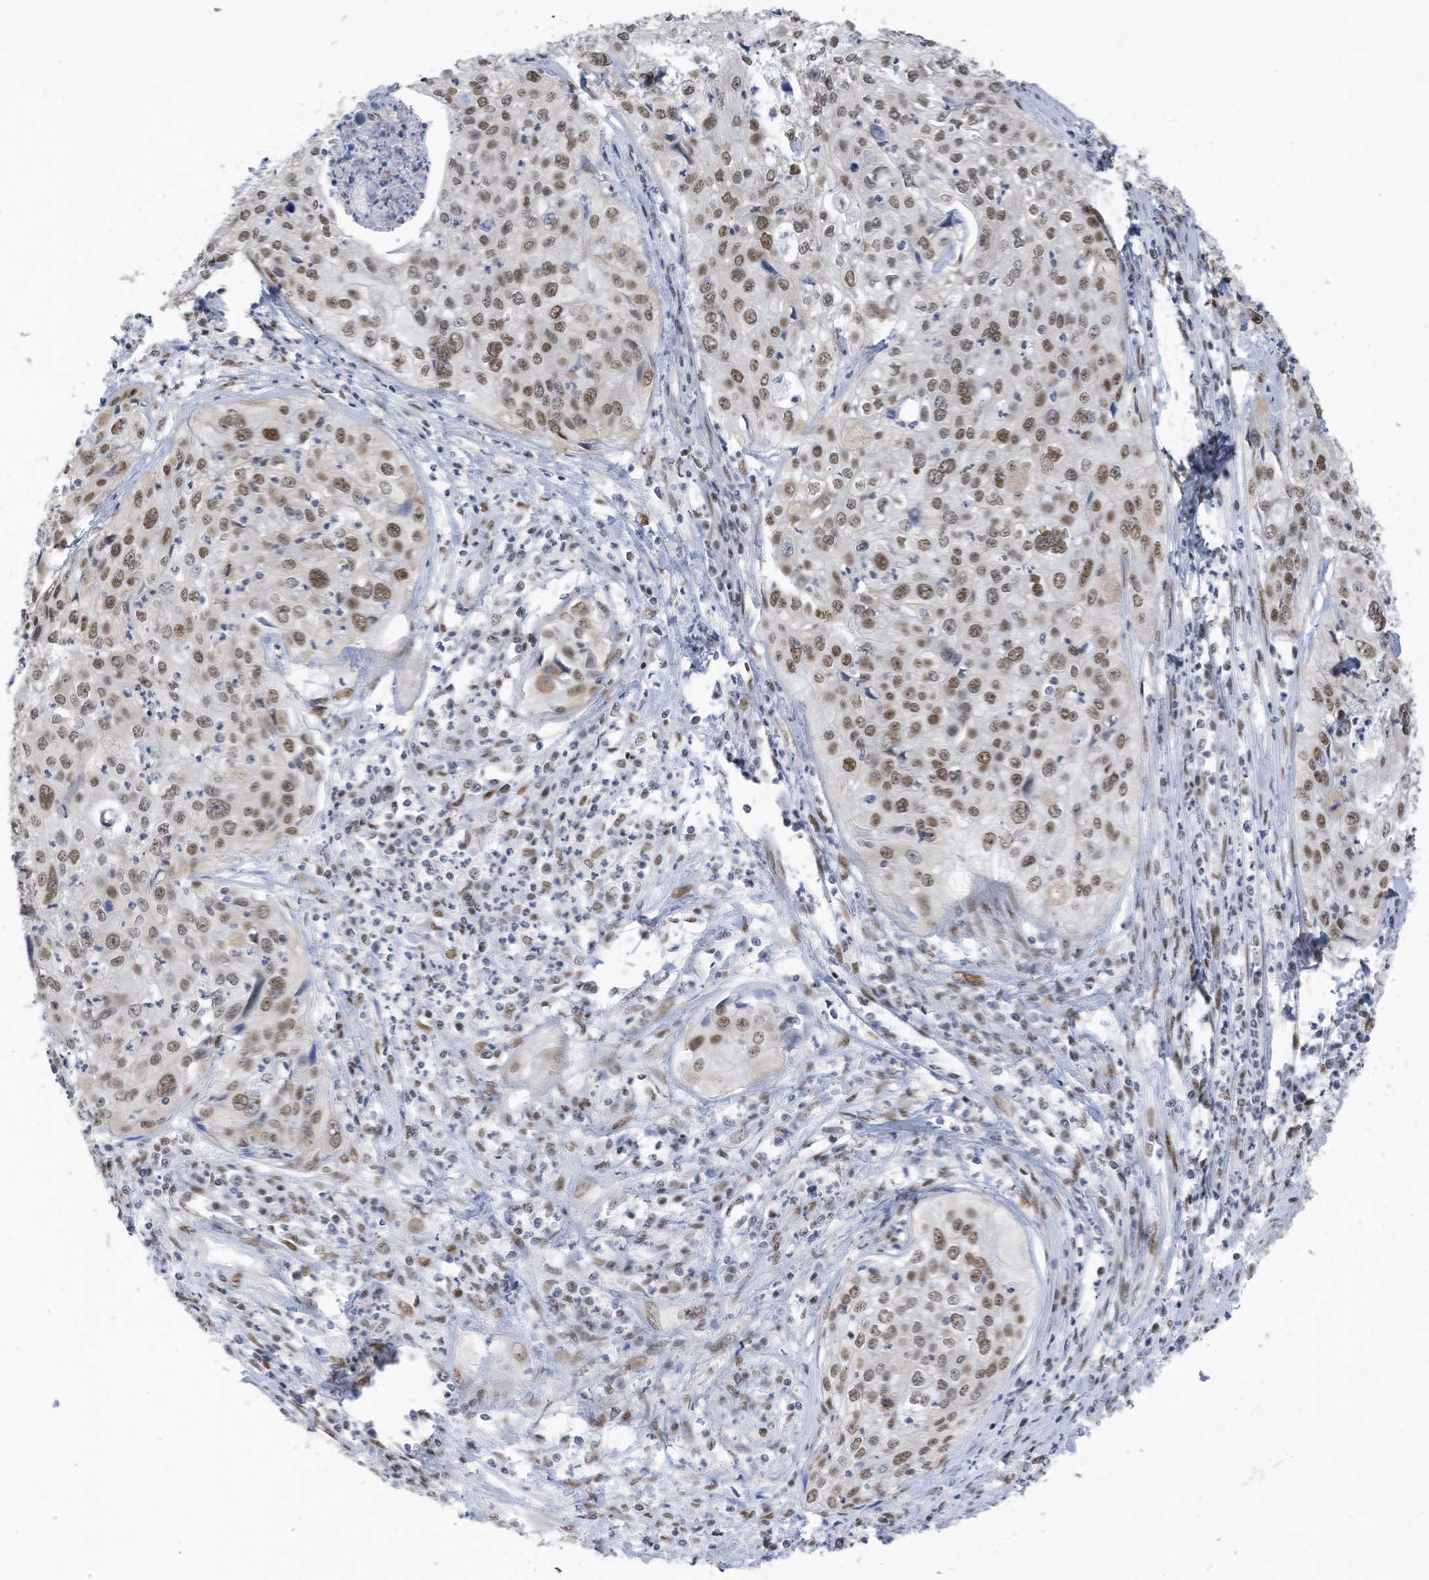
{"staining": {"intensity": "moderate", "quantity": ">75%", "location": "nuclear"}, "tissue": "cervical cancer", "cell_type": "Tumor cells", "image_type": "cancer", "snomed": [{"axis": "morphology", "description": "Squamous cell carcinoma, NOS"}, {"axis": "topography", "description": "Cervix"}], "caption": "Protein expression analysis of squamous cell carcinoma (cervical) displays moderate nuclear expression in about >75% of tumor cells.", "gene": "KHSRP", "patient": {"sex": "female", "age": 31}}